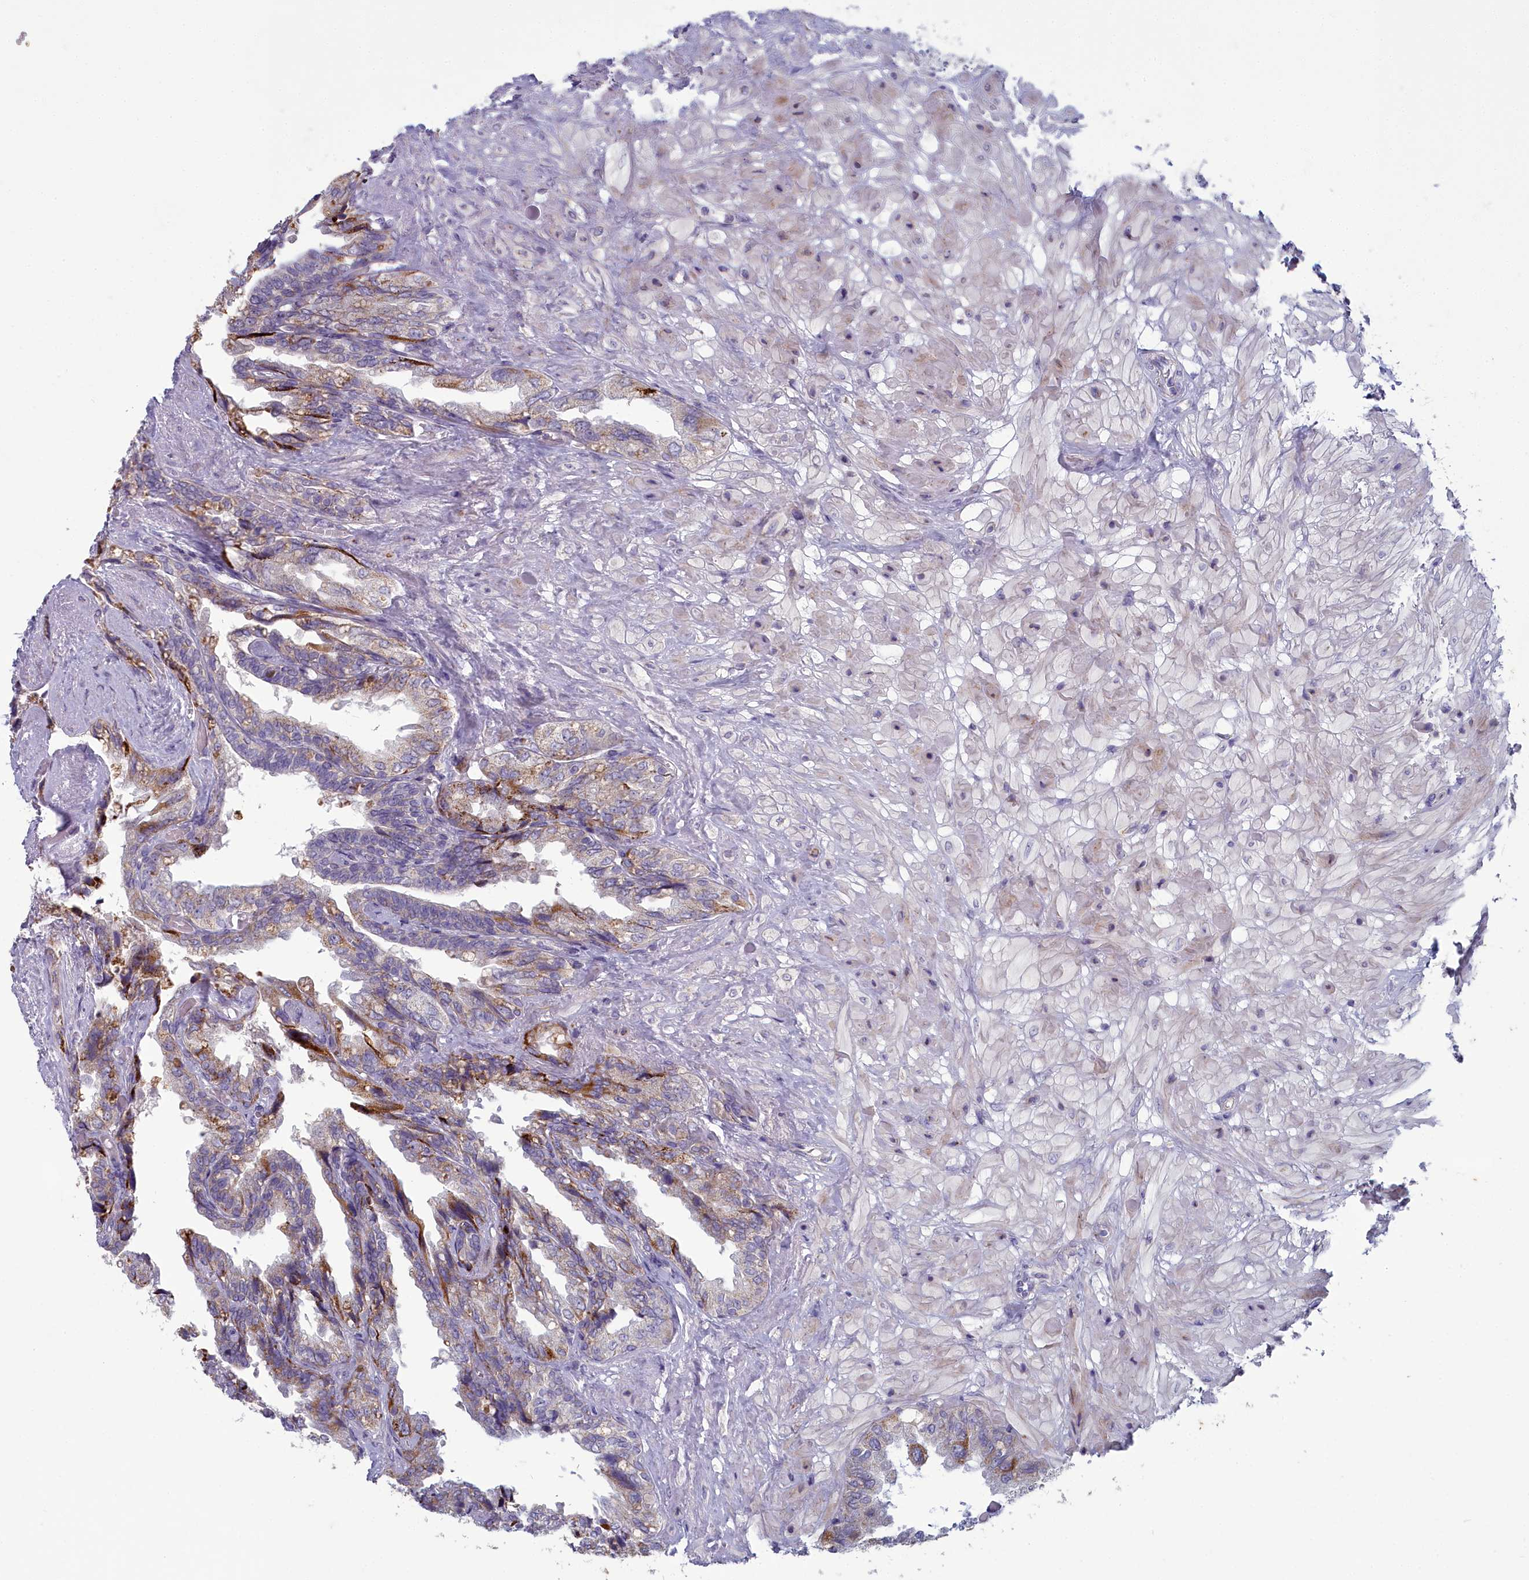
{"staining": {"intensity": "weak", "quantity": "<25%", "location": "cytoplasmic/membranous"}, "tissue": "seminal vesicle", "cell_type": "Glandular cells", "image_type": "normal", "snomed": [{"axis": "morphology", "description": "Normal tissue, NOS"}, {"axis": "topography", "description": "Seminal veicle"}, {"axis": "topography", "description": "Peripheral nerve tissue"}], "caption": "An immunohistochemistry photomicrograph of normal seminal vesicle is shown. There is no staining in glandular cells of seminal vesicle. (Brightfield microscopy of DAB immunohistochemistry (IHC) at high magnification).", "gene": "INSYN2A", "patient": {"sex": "male", "age": 60}}